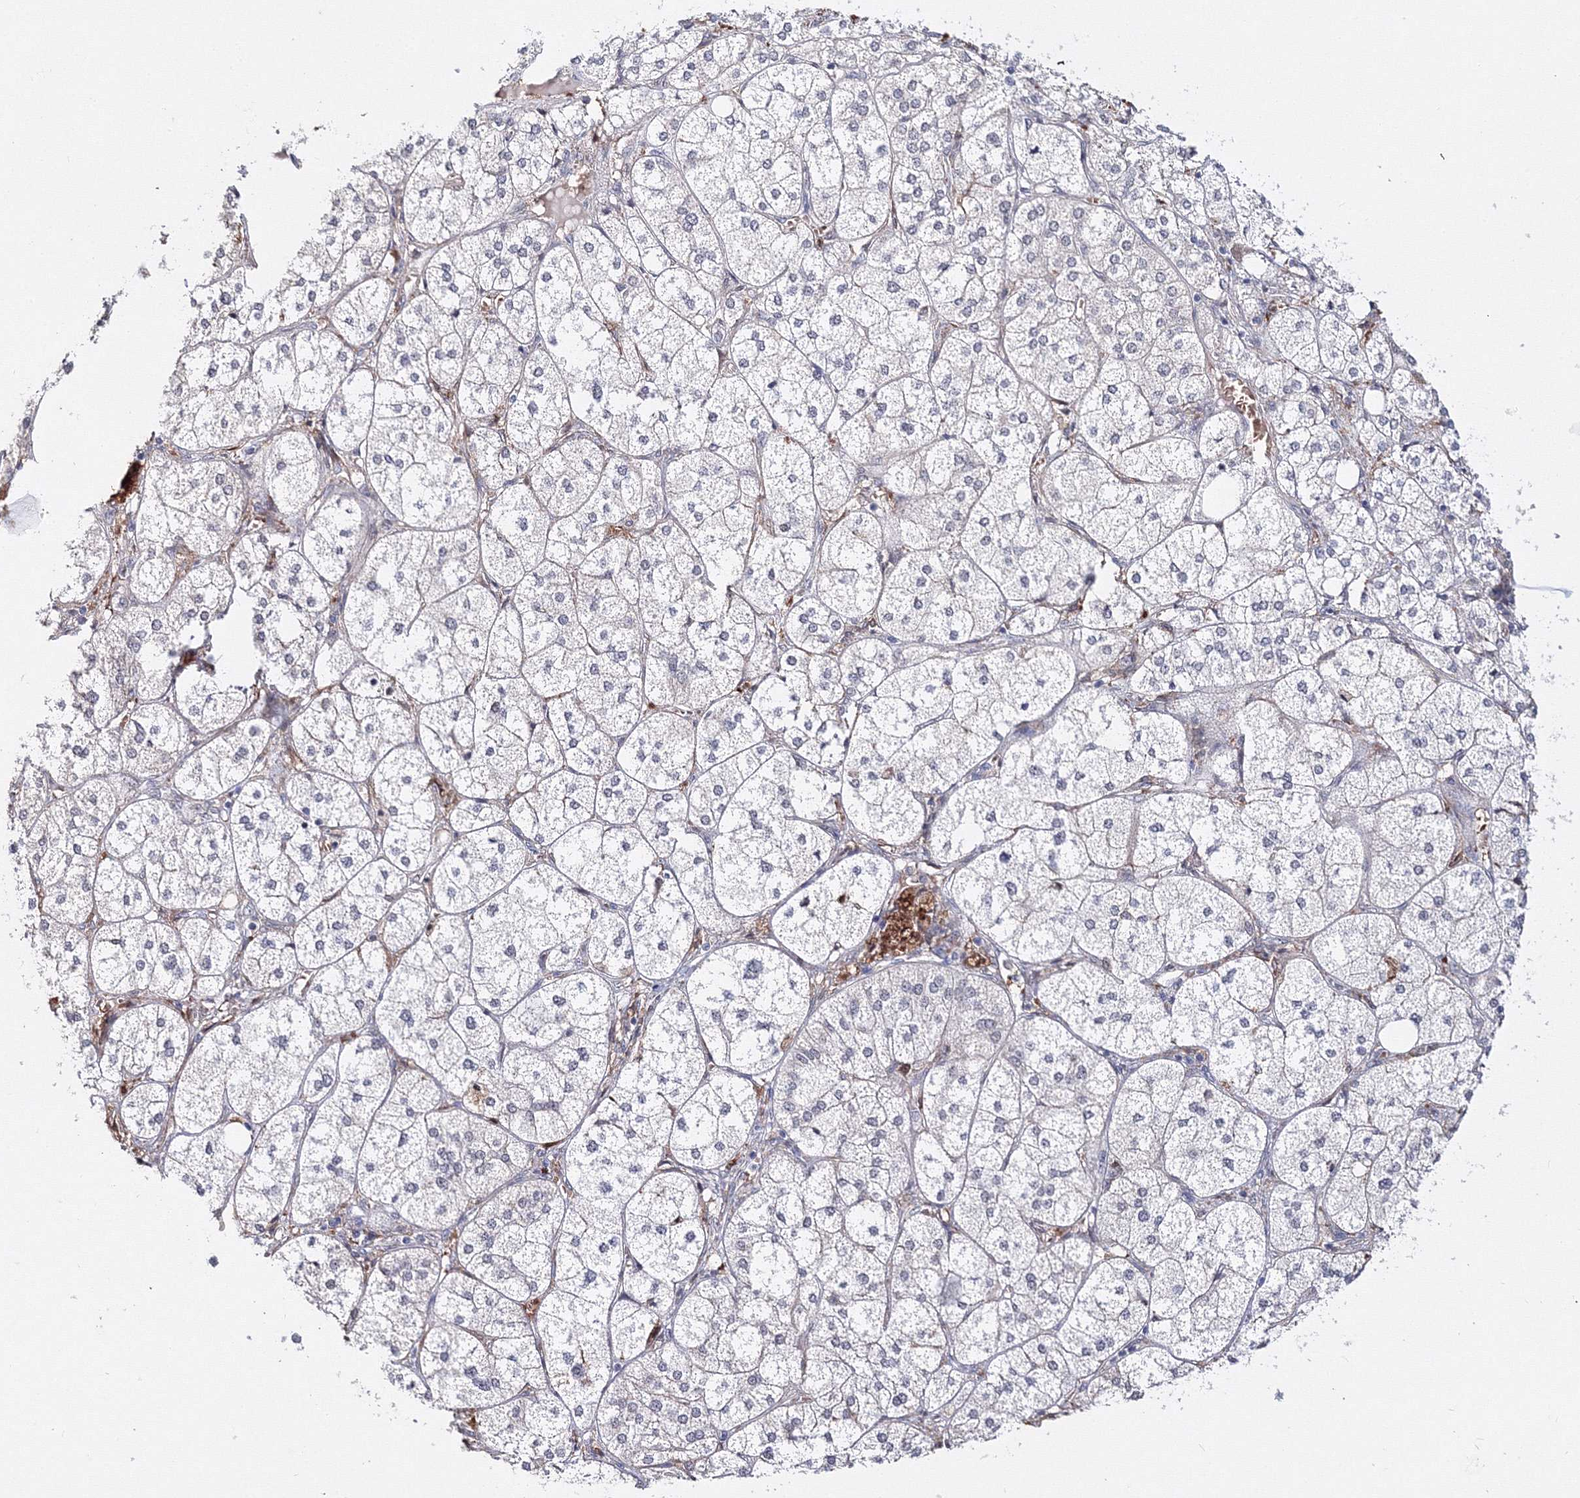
{"staining": {"intensity": "moderate", "quantity": "<25%", "location": "cytoplasmic/membranous,nuclear"}, "tissue": "adrenal gland", "cell_type": "Glandular cells", "image_type": "normal", "snomed": [{"axis": "morphology", "description": "Normal tissue, NOS"}, {"axis": "topography", "description": "Adrenal gland"}], "caption": "Protein expression analysis of unremarkable human adrenal gland reveals moderate cytoplasmic/membranous,nuclear positivity in about <25% of glandular cells. (IHC, brightfield microscopy, high magnification).", "gene": "C11orf52", "patient": {"sex": "female", "age": 61}}